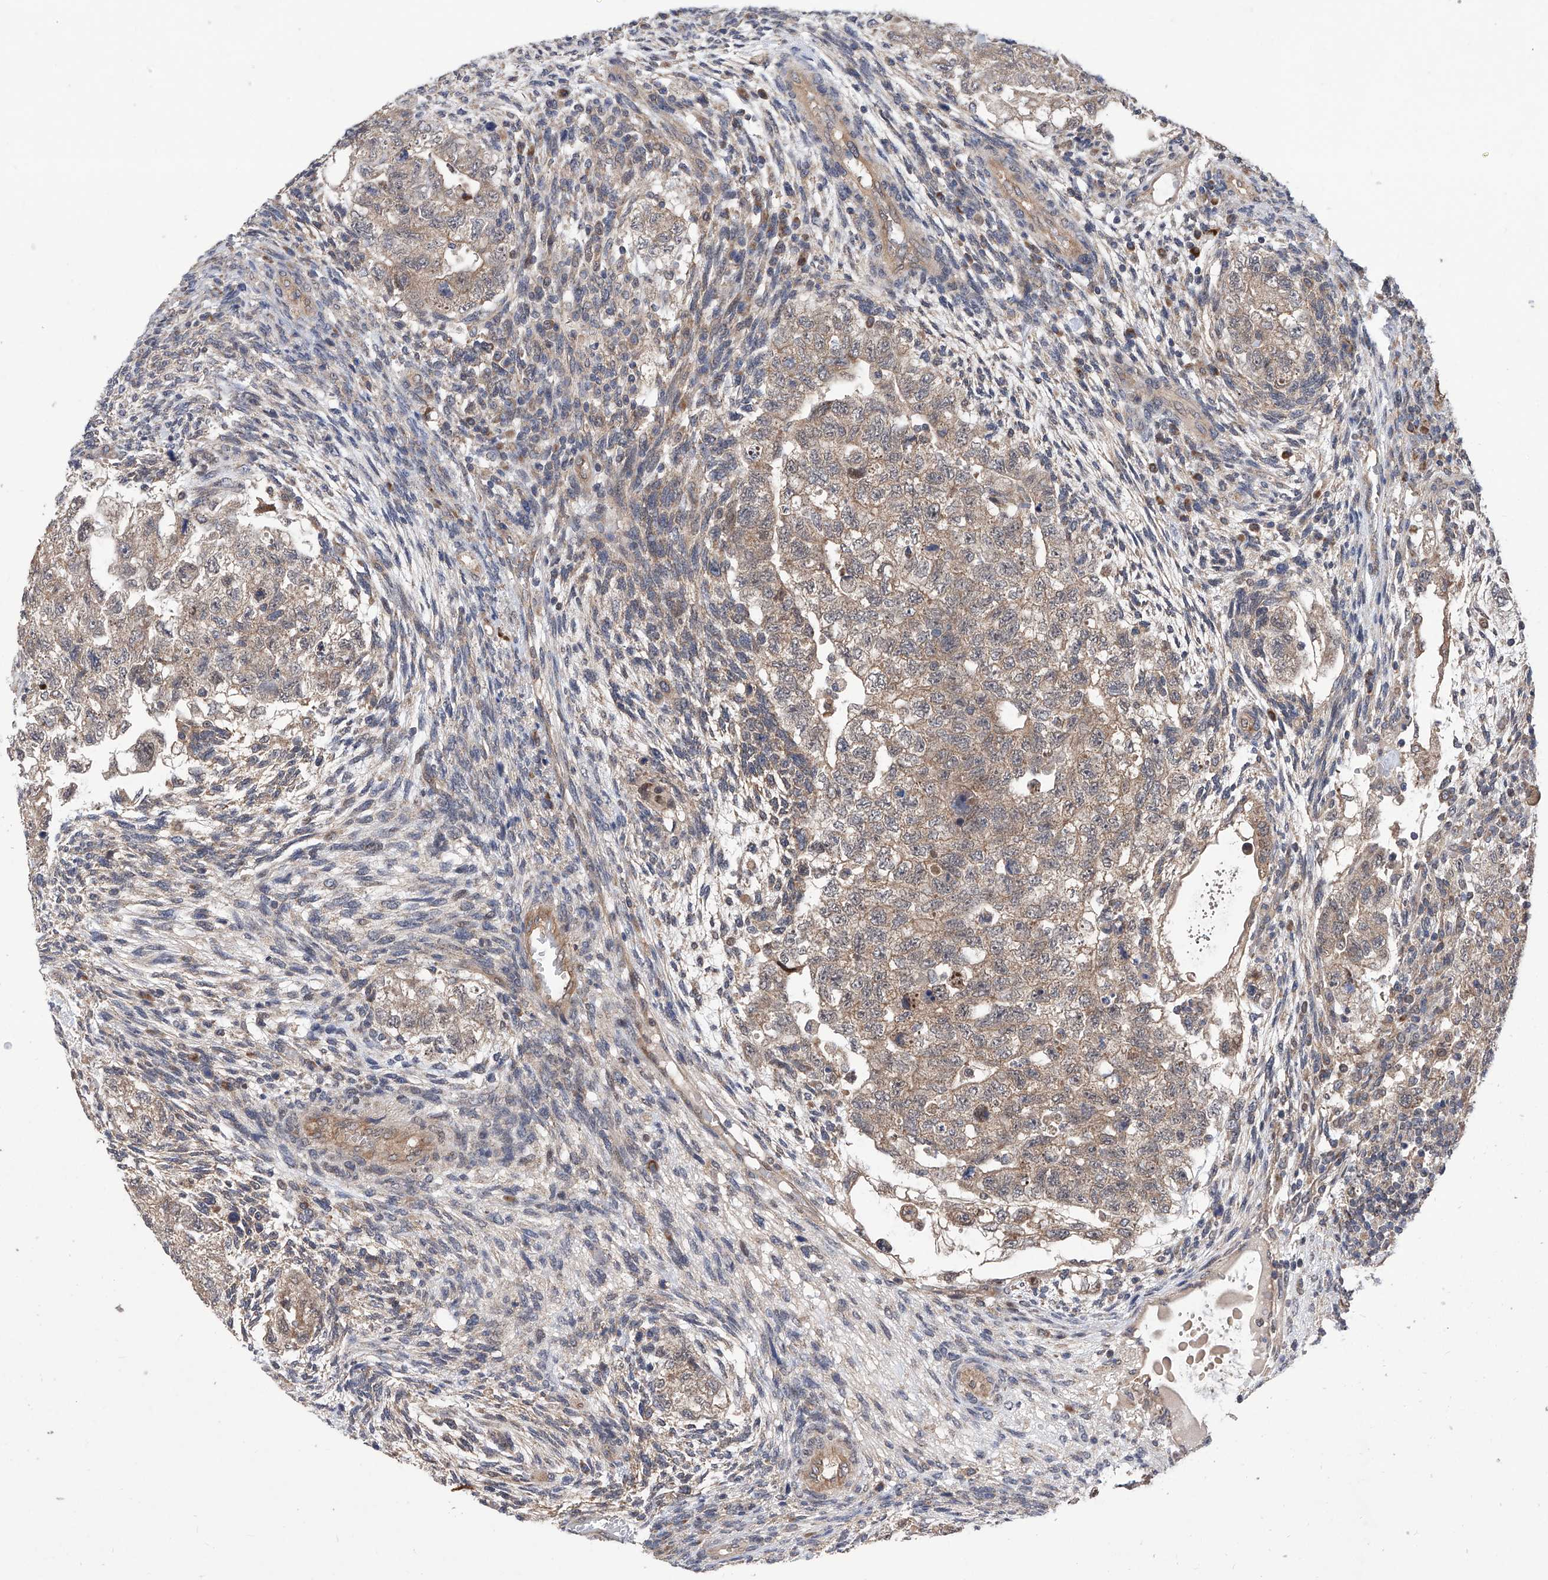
{"staining": {"intensity": "weak", "quantity": ">75%", "location": "cytoplasmic/membranous"}, "tissue": "testis cancer", "cell_type": "Tumor cells", "image_type": "cancer", "snomed": [{"axis": "morphology", "description": "Carcinoma, Embryonal, NOS"}, {"axis": "topography", "description": "Testis"}], "caption": "An immunohistochemistry image of tumor tissue is shown. Protein staining in brown highlights weak cytoplasmic/membranous positivity in testis embryonal carcinoma within tumor cells.", "gene": "USP45", "patient": {"sex": "male", "age": 36}}